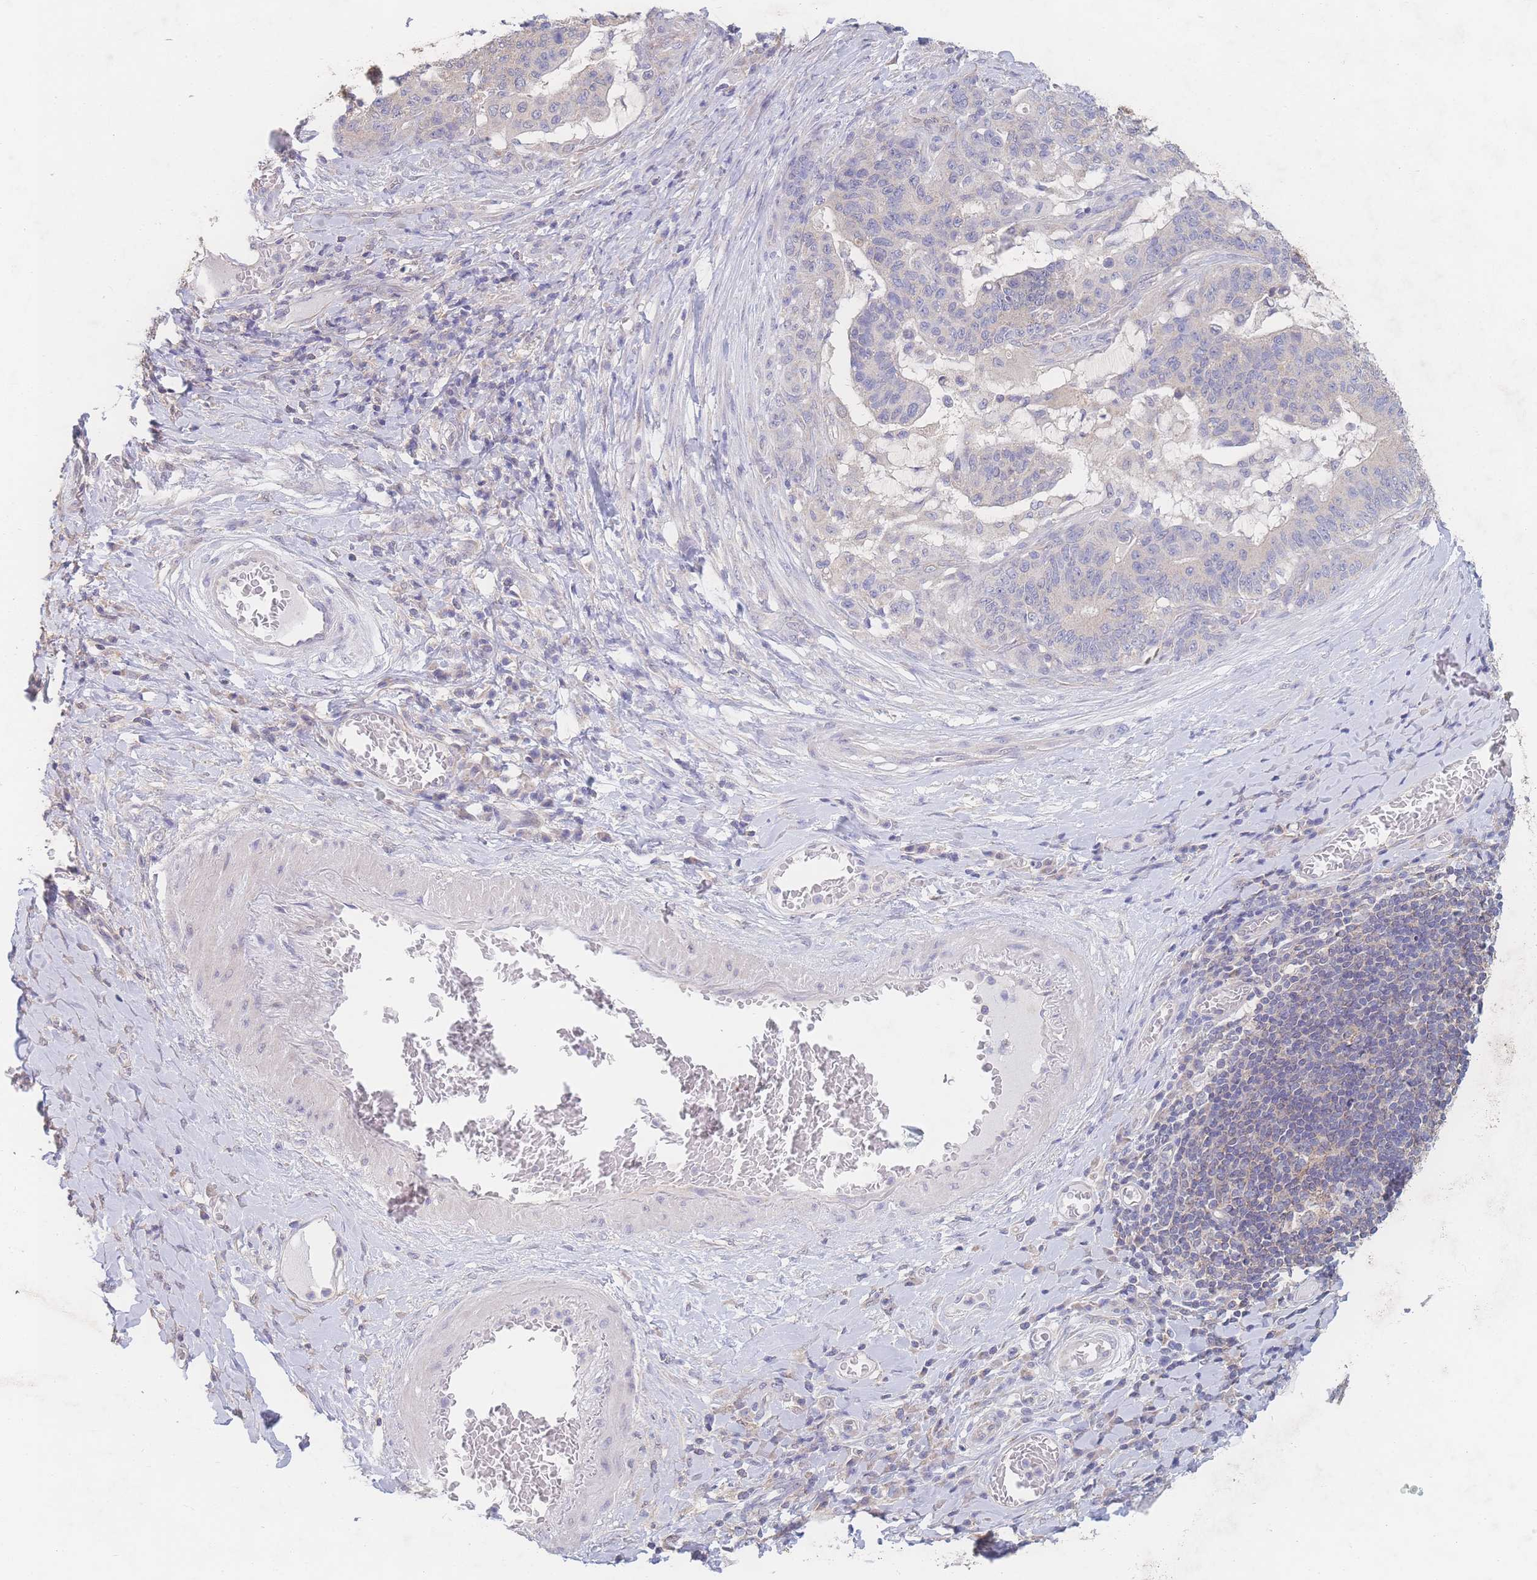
{"staining": {"intensity": "negative", "quantity": "none", "location": "none"}, "tissue": "stomach cancer", "cell_type": "Tumor cells", "image_type": "cancer", "snomed": [{"axis": "morphology", "description": "Normal tissue, NOS"}, {"axis": "morphology", "description": "Adenocarcinoma, NOS"}, {"axis": "topography", "description": "Stomach"}], "caption": "IHC micrograph of stomach adenocarcinoma stained for a protein (brown), which displays no positivity in tumor cells. (DAB (3,3'-diaminobenzidine) immunohistochemistry (IHC) with hematoxylin counter stain).", "gene": "GIPR", "patient": {"sex": "female", "age": 64}}